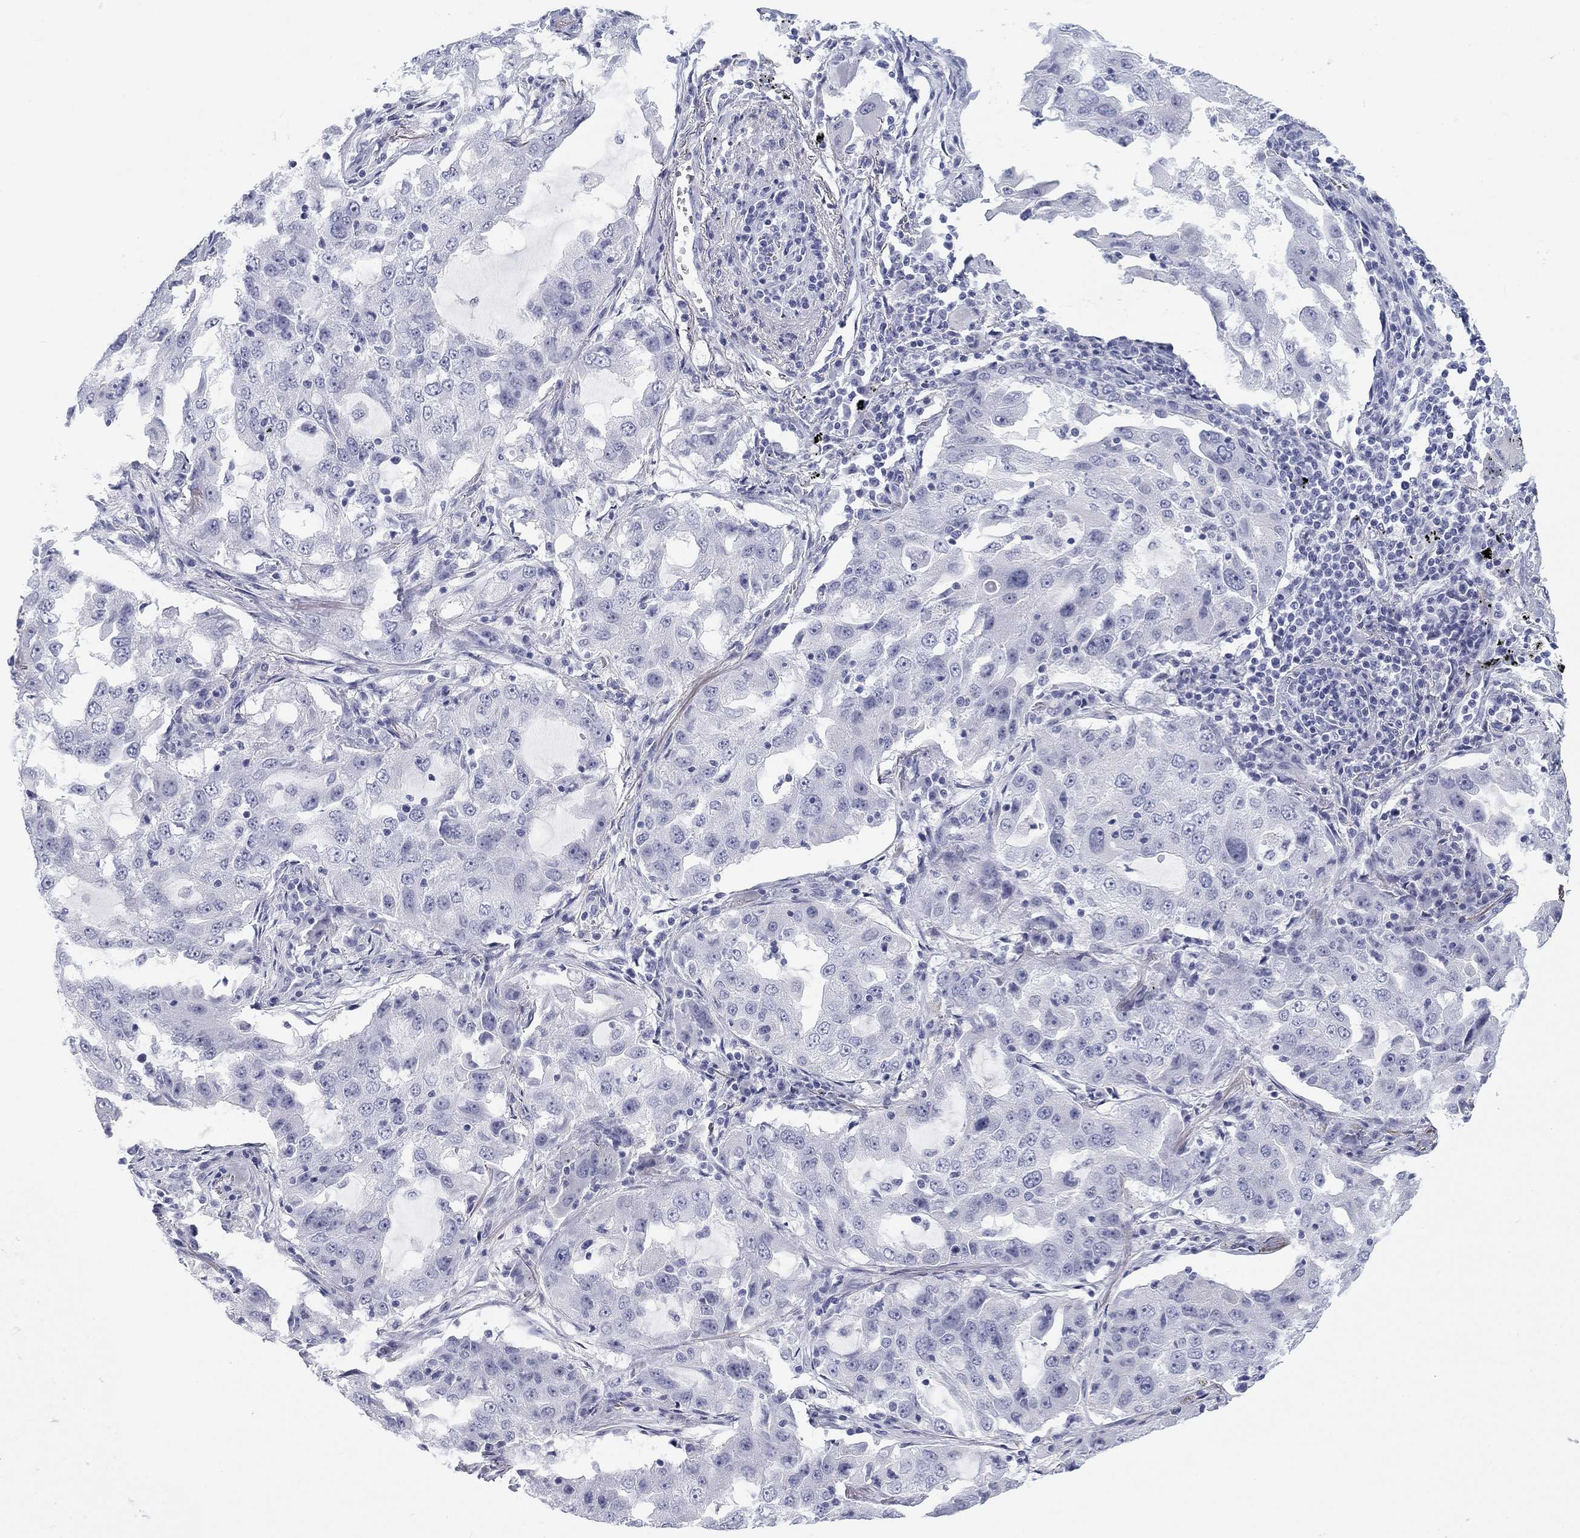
{"staining": {"intensity": "negative", "quantity": "none", "location": "none"}, "tissue": "lung cancer", "cell_type": "Tumor cells", "image_type": "cancer", "snomed": [{"axis": "morphology", "description": "Adenocarcinoma, NOS"}, {"axis": "topography", "description": "Lung"}], "caption": "An IHC micrograph of adenocarcinoma (lung) is shown. There is no staining in tumor cells of adenocarcinoma (lung).", "gene": "CALB1", "patient": {"sex": "female", "age": 61}}